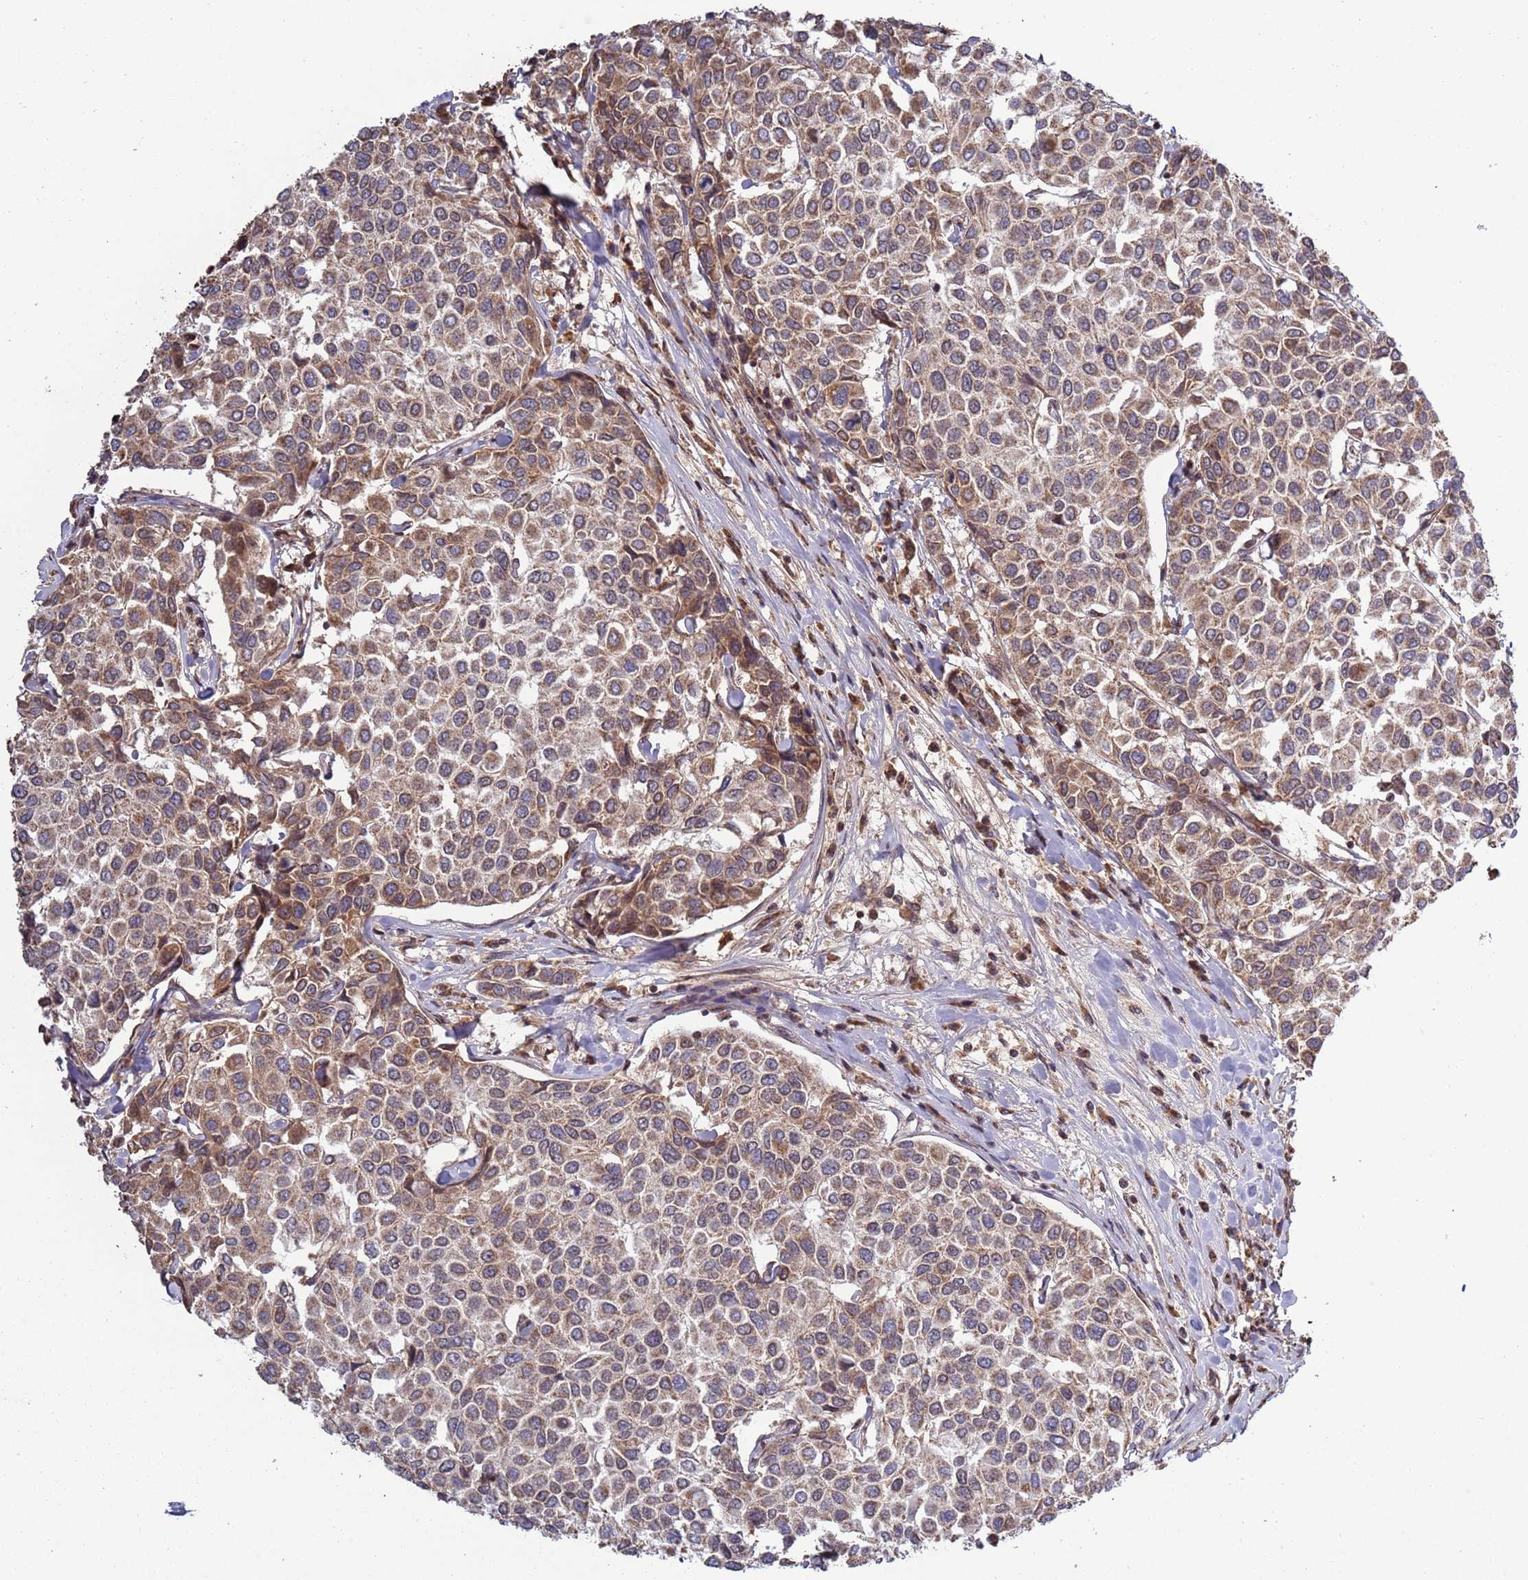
{"staining": {"intensity": "moderate", "quantity": "25%-75%", "location": "cytoplasmic/membranous"}, "tissue": "breast cancer", "cell_type": "Tumor cells", "image_type": "cancer", "snomed": [{"axis": "morphology", "description": "Duct carcinoma"}, {"axis": "topography", "description": "Breast"}], "caption": "Immunohistochemistry (IHC) photomicrograph of human breast intraductal carcinoma stained for a protein (brown), which shows medium levels of moderate cytoplasmic/membranous expression in approximately 25%-75% of tumor cells.", "gene": "RCOR2", "patient": {"sex": "female", "age": 55}}